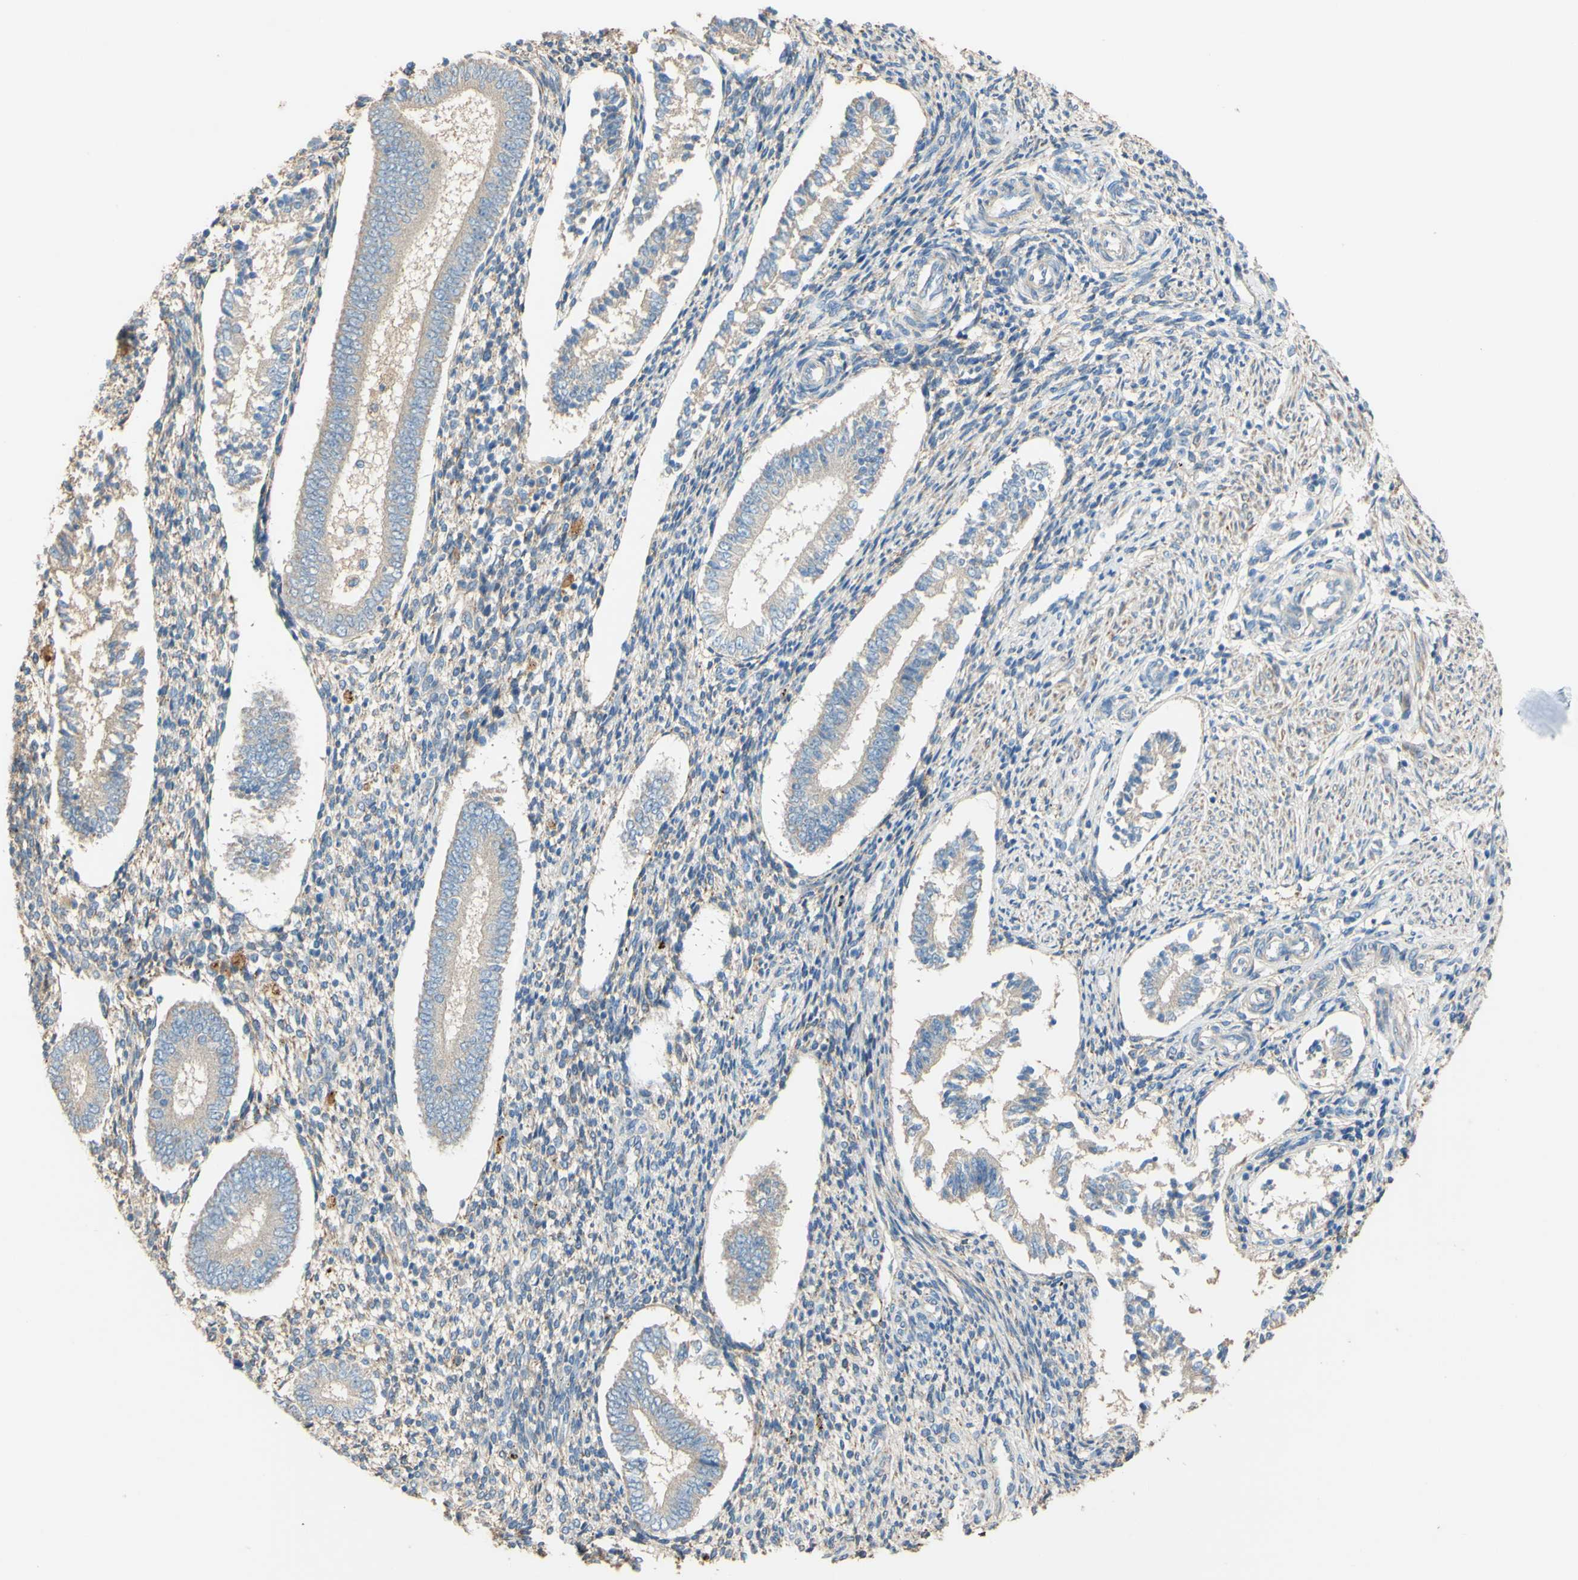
{"staining": {"intensity": "moderate", "quantity": "25%-75%", "location": "cytoplasmic/membranous"}, "tissue": "endometrium", "cell_type": "Cells in endometrial stroma", "image_type": "normal", "snomed": [{"axis": "morphology", "description": "Normal tissue, NOS"}, {"axis": "topography", "description": "Endometrium"}], "caption": "Moderate cytoplasmic/membranous positivity for a protein is appreciated in approximately 25%-75% of cells in endometrial stroma of unremarkable endometrium using IHC.", "gene": "DKK3", "patient": {"sex": "female", "age": 42}}